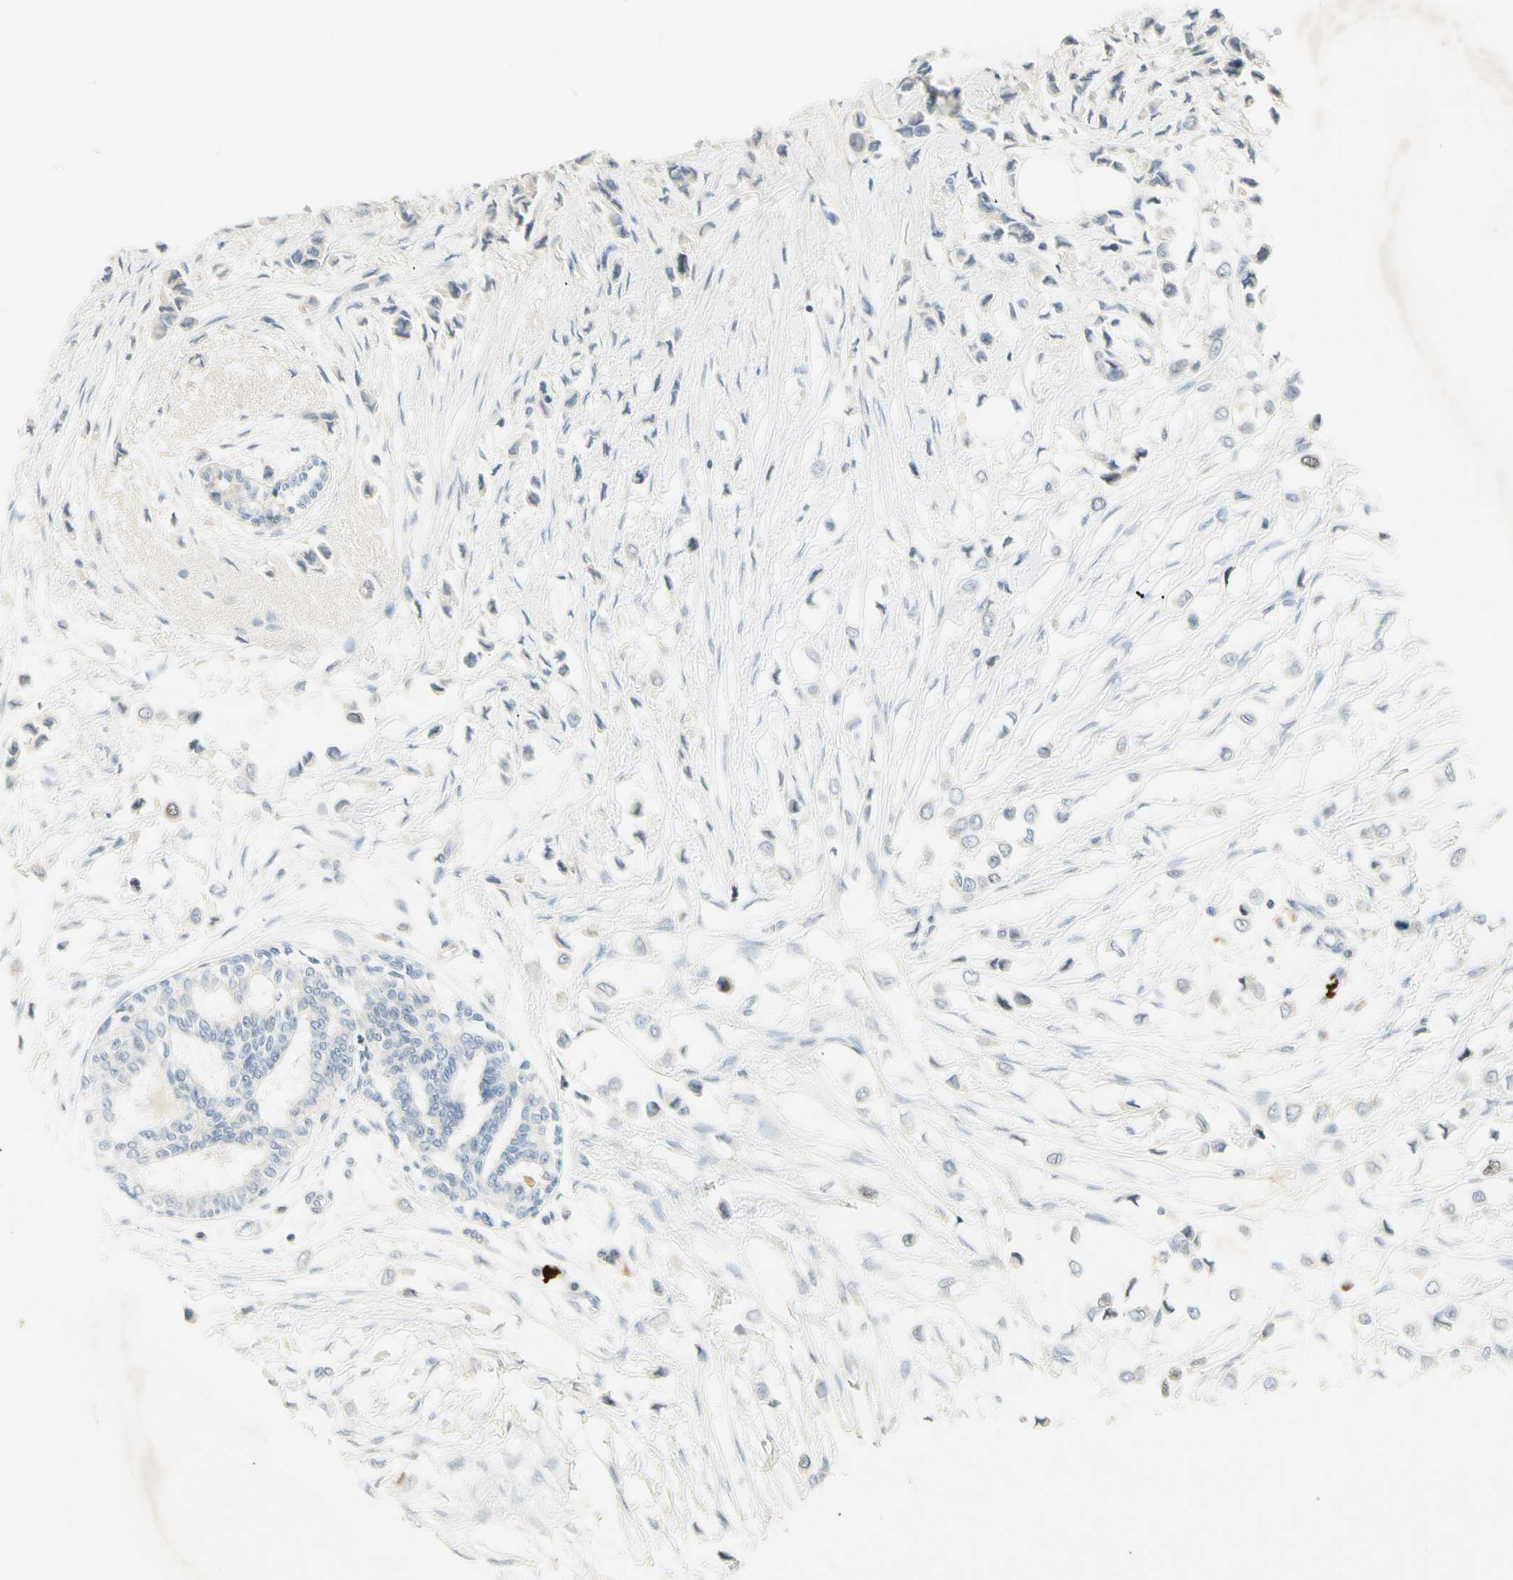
{"staining": {"intensity": "negative", "quantity": "none", "location": "none"}, "tissue": "breast cancer", "cell_type": "Tumor cells", "image_type": "cancer", "snomed": [{"axis": "morphology", "description": "Lobular carcinoma"}, {"axis": "topography", "description": "Breast"}], "caption": "DAB (3,3'-diaminobenzidine) immunohistochemical staining of lobular carcinoma (breast) displays no significant staining in tumor cells.", "gene": "PITX1", "patient": {"sex": "female", "age": 51}}